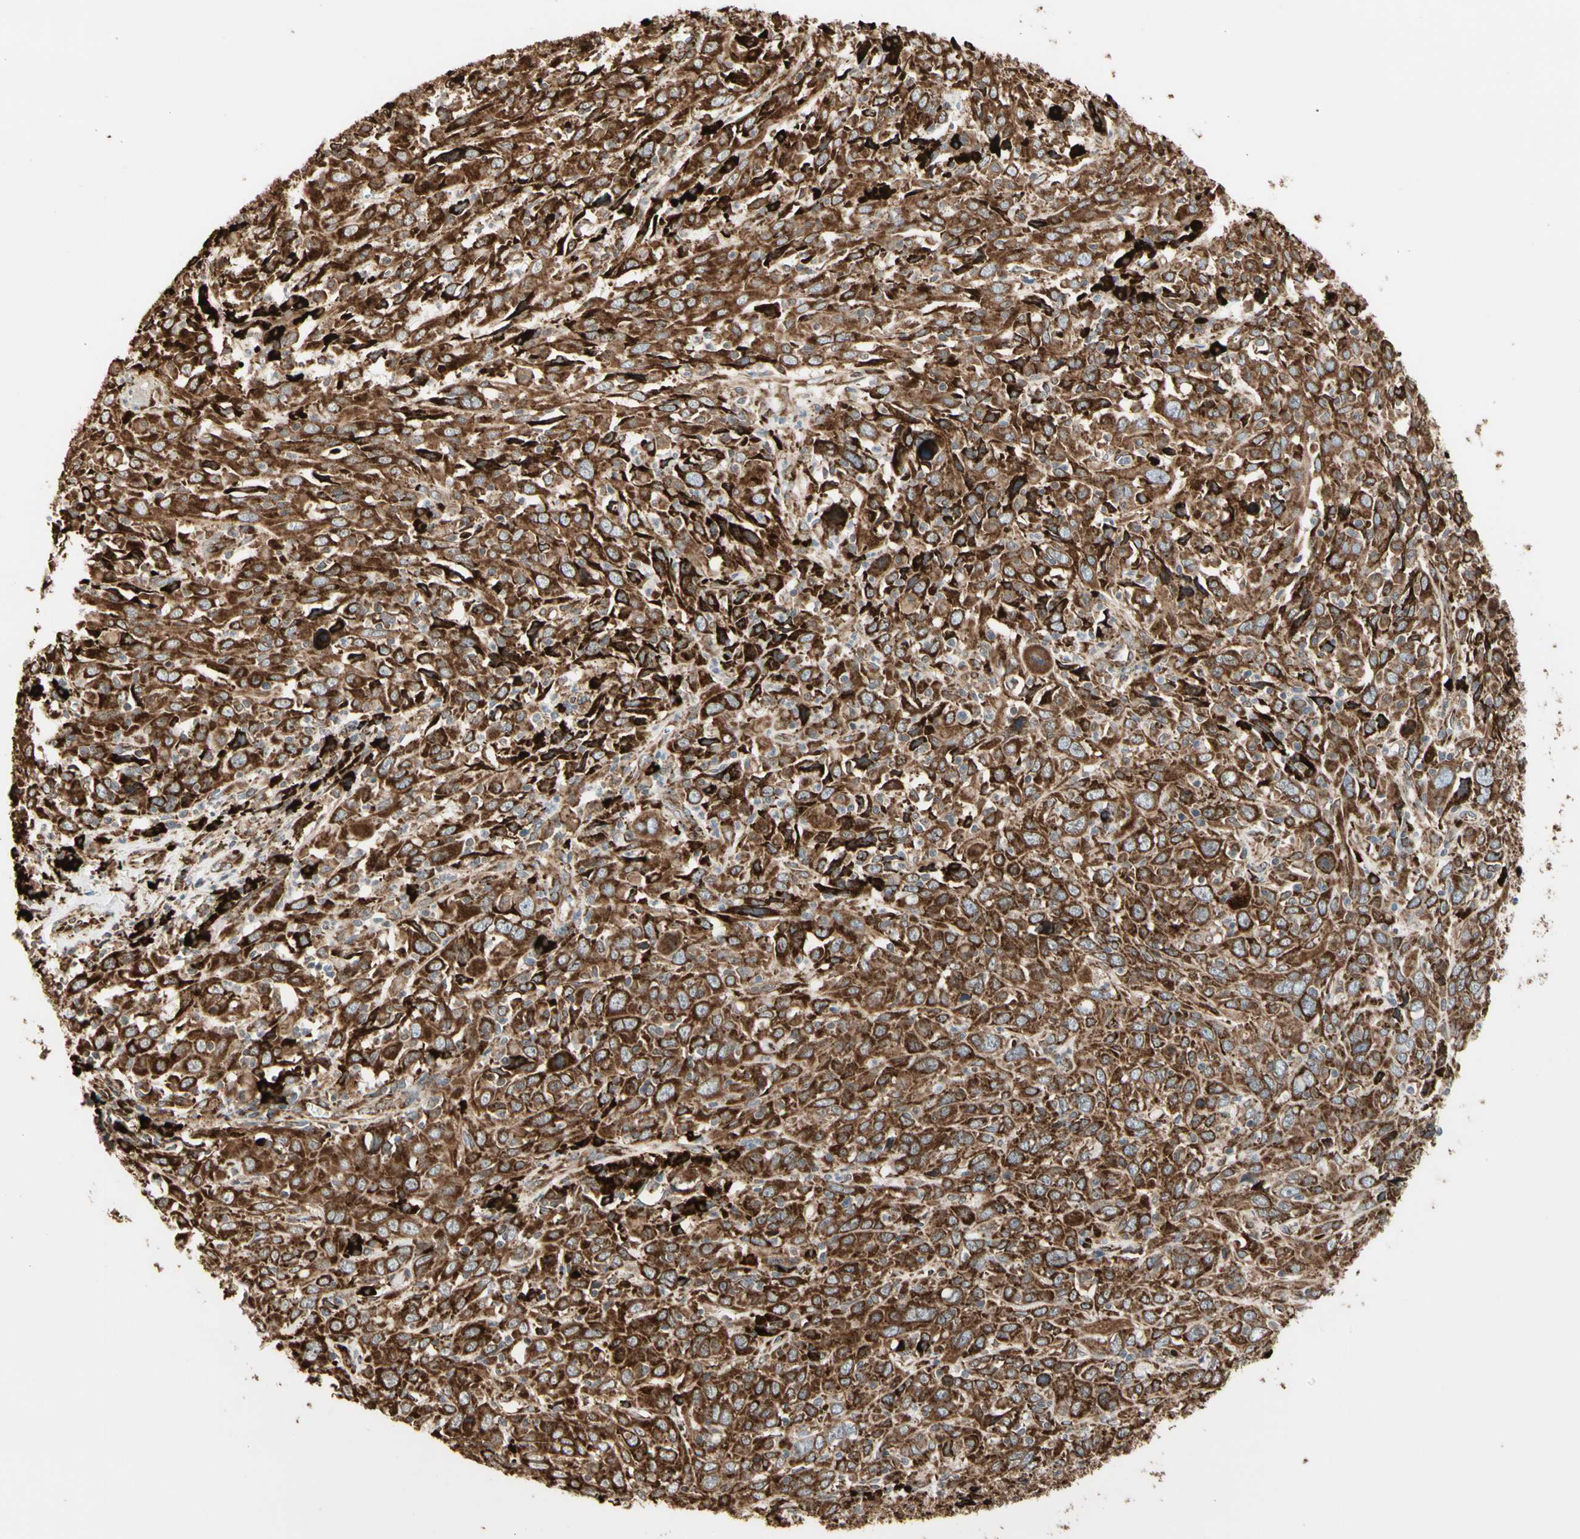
{"staining": {"intensity": "strong", "quantity": ">75%", "location": "cytoplasmic/membranous"}, "tissue": "cervical cancer", "cell_type": "Tumor cells", "image_type": "cancer", "snomed": [{"axis": "morphology", "description": "Squamous cell carcinoma, NOS"}, {"axis": "topography", "description": "Cervix"}], "caption": "Protein expression analysis of cervical squamous cell carcinoma demonstrates strong cytoplasmic/membranous staining in about >75% of tumor cells. The protein of interest is shown in brown color, while the nuclei are stained blue.", "gene": "HSP90B1", "patient": {"sex": "female", "age": 46}}